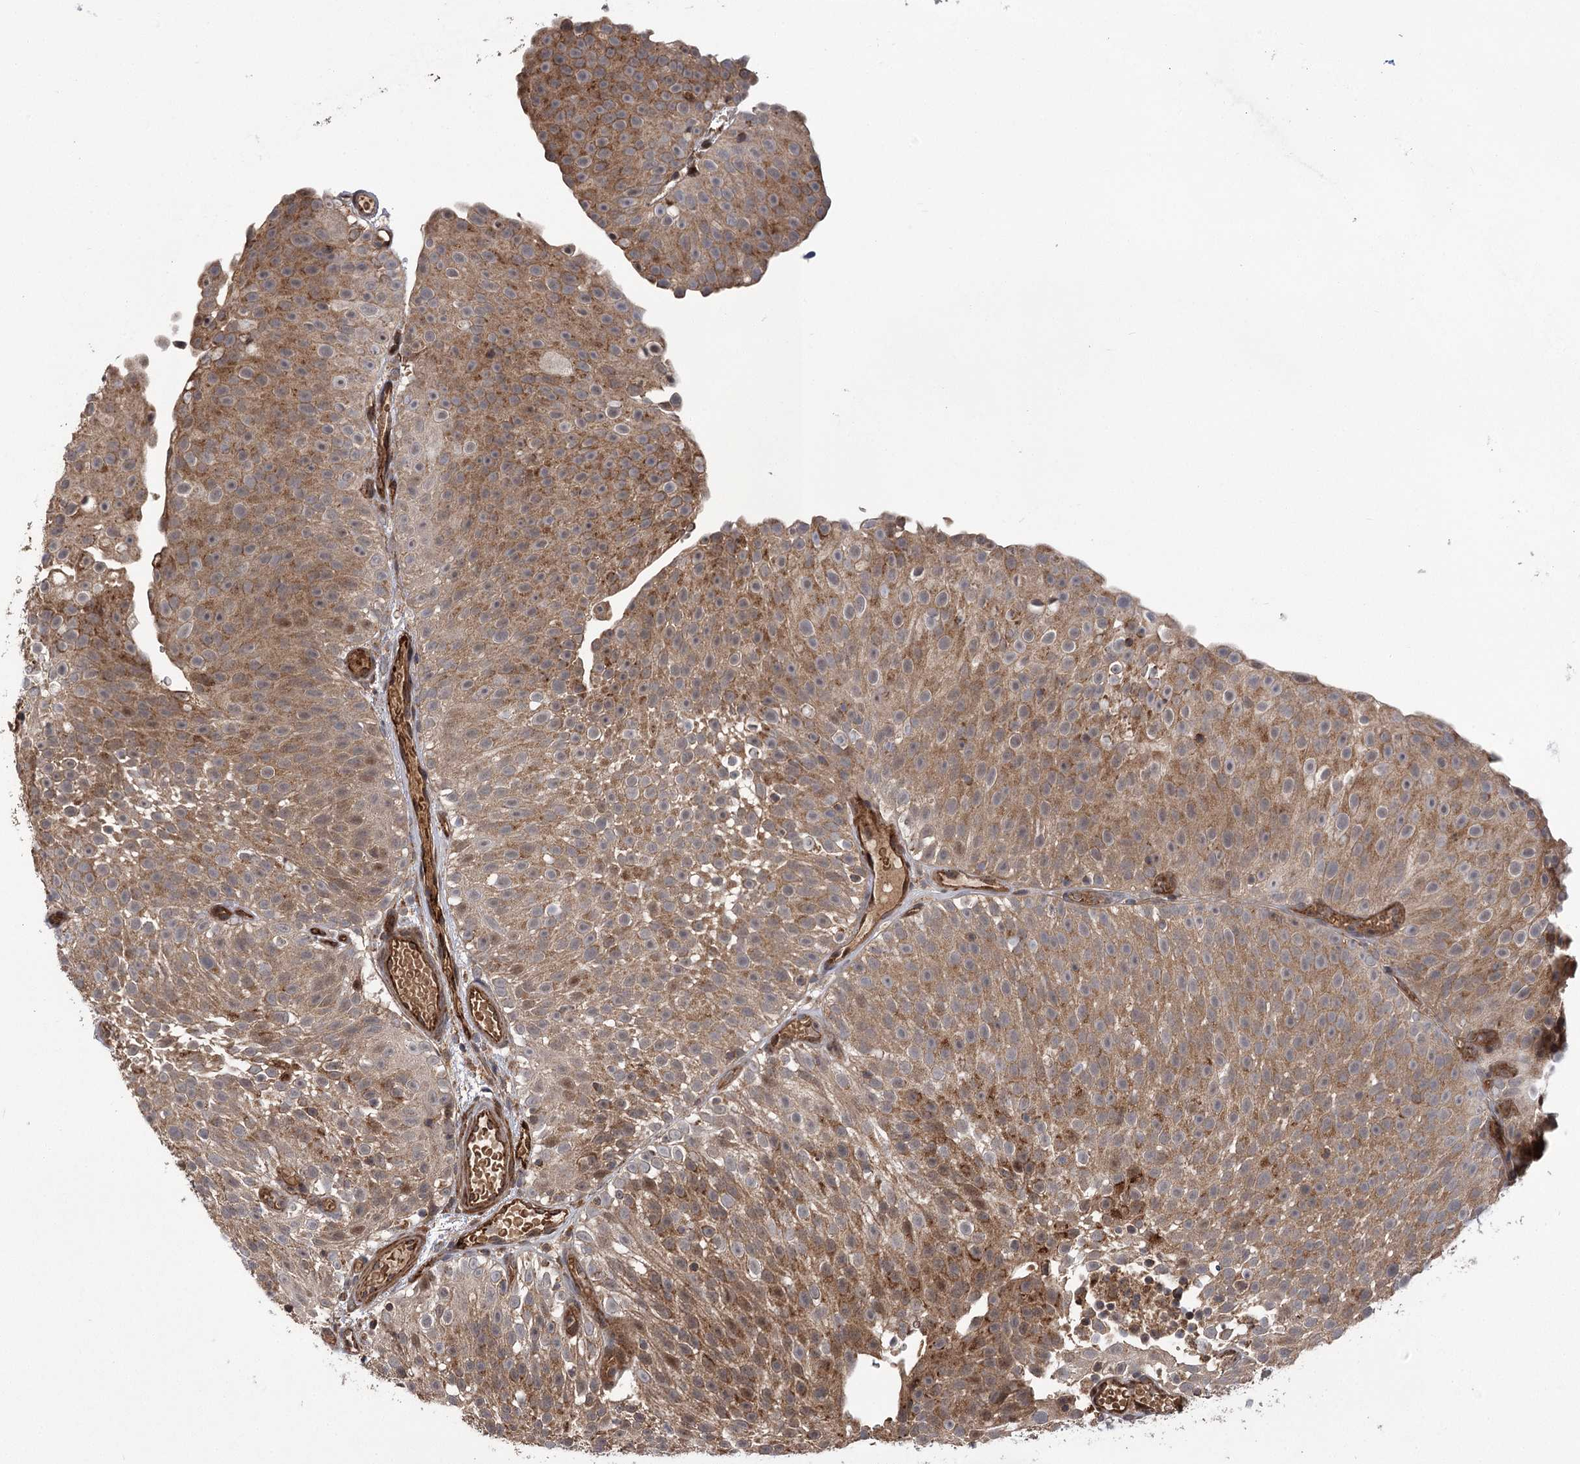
{"staining": {"intensity": "moderate", "quantity": ">75%", "location": "cytoplasmic/membranous"}, "tissue": "urothelial cancer", "cell_type": "Tumor cells", "image_type": "cancer", "snomed": [{"axis": "morphology", "description": "Urothelial carcinoma, Low grade"}, {"axis": "topography", "description": "Urinary bladder"}], "caption": "Low-grade urothelial carcinoma stained for a protein (brown) exhibits moderate cytoplasmic/membranous positive staining in approximately >75% of tumor cells.", "gene": "CARD19", "patient": {"sex": "male", "age": 78}}